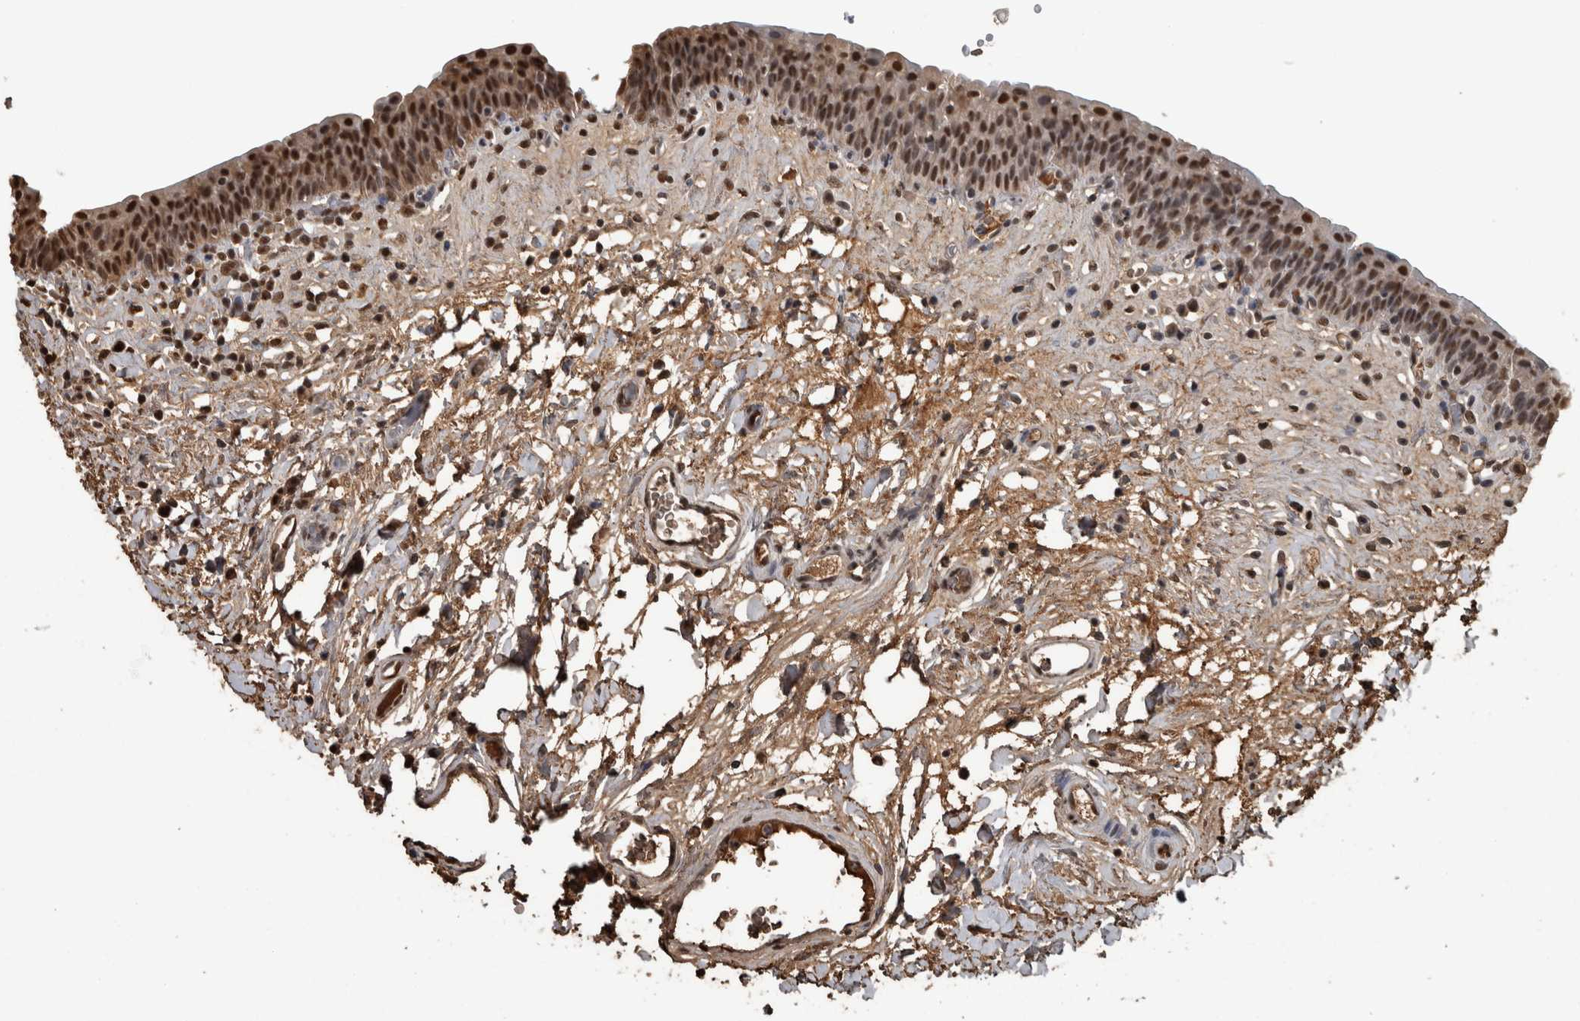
{"staining": {"intensity": "strong", "quantity": ">75%", "location": "nuclear"}, "tissue": "urinary bladder", "cell_type": "Urothelial cells", "image_type": "normal", "snomed": [{"axis": "morphology", "description": "Normal tissue, NOS"}, {"axis": "topography", "description": "Urinary bladder"}], "caption": "A brown stain labels strong nuclear staining of a protein in urothelial cells of benign urinary bladder.", "gene": "TGS1", "patient": {"sex": "male", "age": 83}}